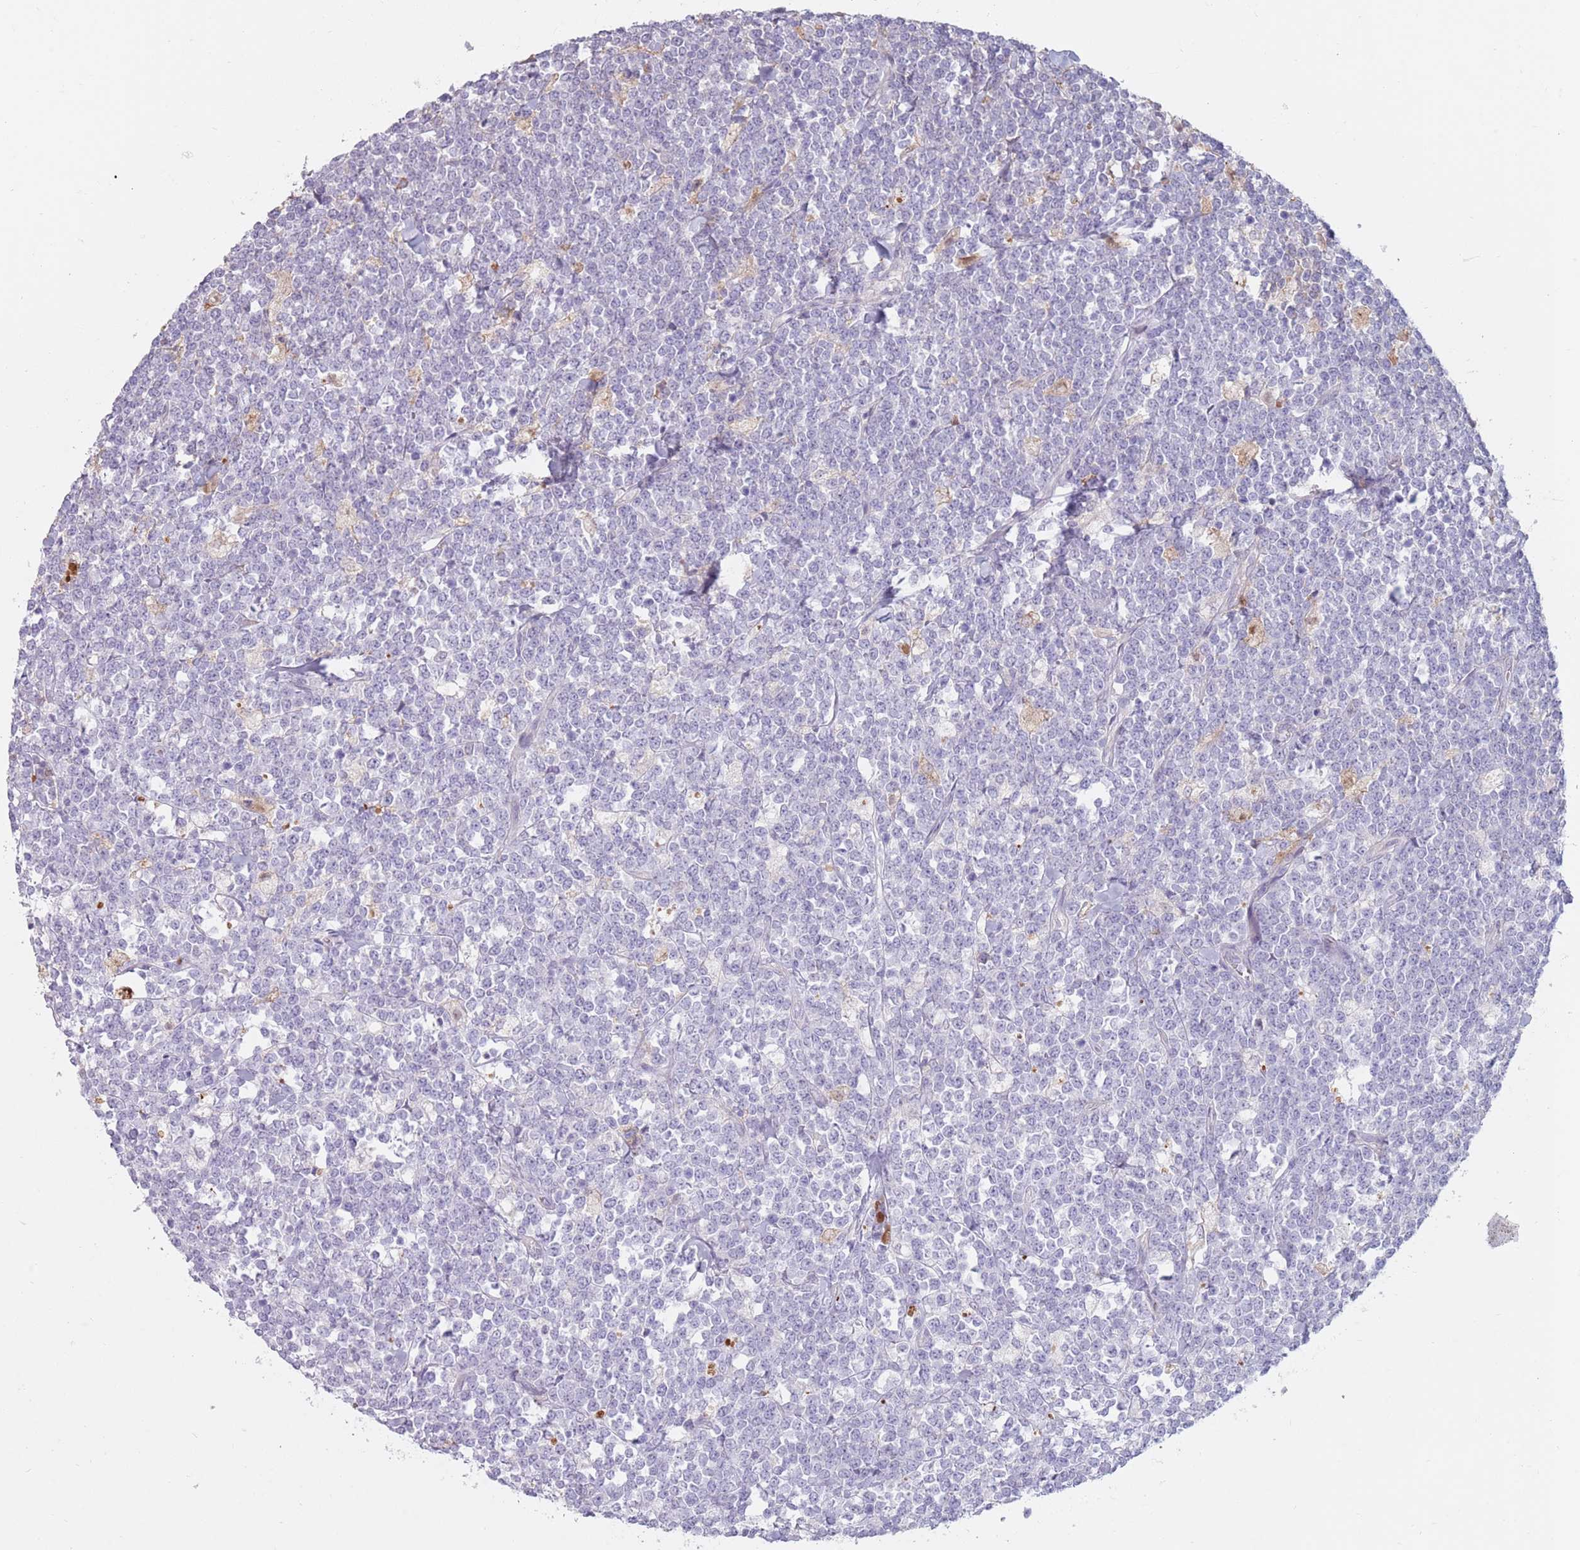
{"staining": {"intensity": "negative", "quantity": "none", "location": "none"}, "tissue": "lymphoma", "cell_type": "Tumor cells", "image_type": "cancer", "snomed": [{"axis": "morphology", "description": "Malignant lymphoma, non-Hodgkin's type, High grade"}, {"axis": "topography", "description": "Small intestine"}], "caption": "DAB (3,3'-diaminobenzidine) immunohistochemical staining of human lymphoma displays no significant expression in tumor cells.", "gene": "DXO", "patient": {"sex": "male", "age": 8}}